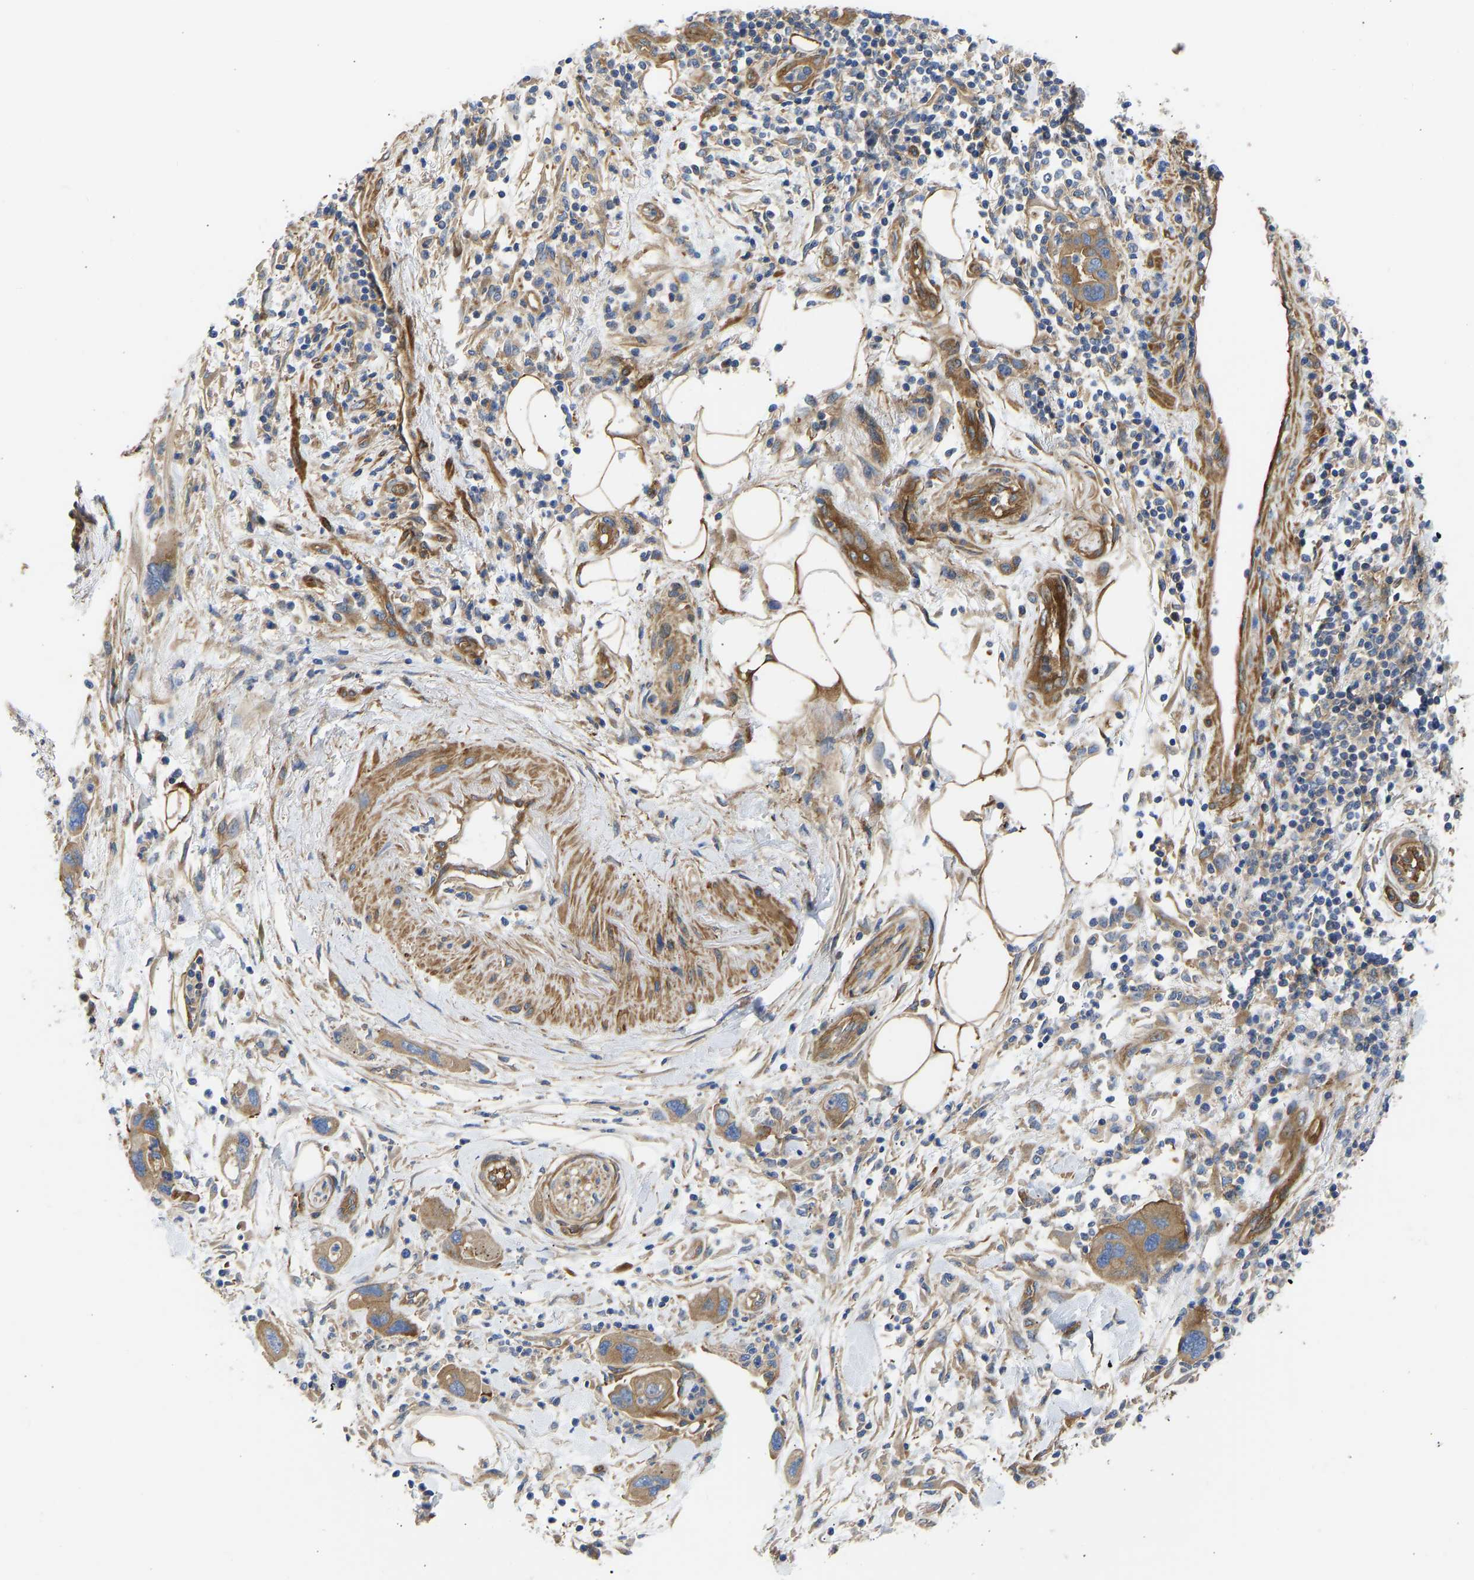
{"staining": {"intensity": "moderate", "quantity": ">75%", "location": "cytoplasmic/membranous"}, "tissue": "pancreatic cancer", "cell_type": "Tumor cells", "image_type": "cancer", "snomed": [{"axis": "morphology", "description": "Normal tissue, NOS"}, {"axis": "morphology", "description": "Adenocarcinoma, NOS"}, {"axis": "topography", "description": "Pancreas"}], "caption": "A medium amount of moderate cytoplasmic/membranous positivity is identified in approximately >75% of tumor cells in pancreatic cancer (adenocarcinoma) tissue. The protein of interest is stained brown, and the nuclei are stained in blue (DAB (3,3'-diaminobenzidine) IHC with brightfield microscopy, high magnification).", "gene": "MYO1C", "patient": {"sex": "female", "age": 71}}